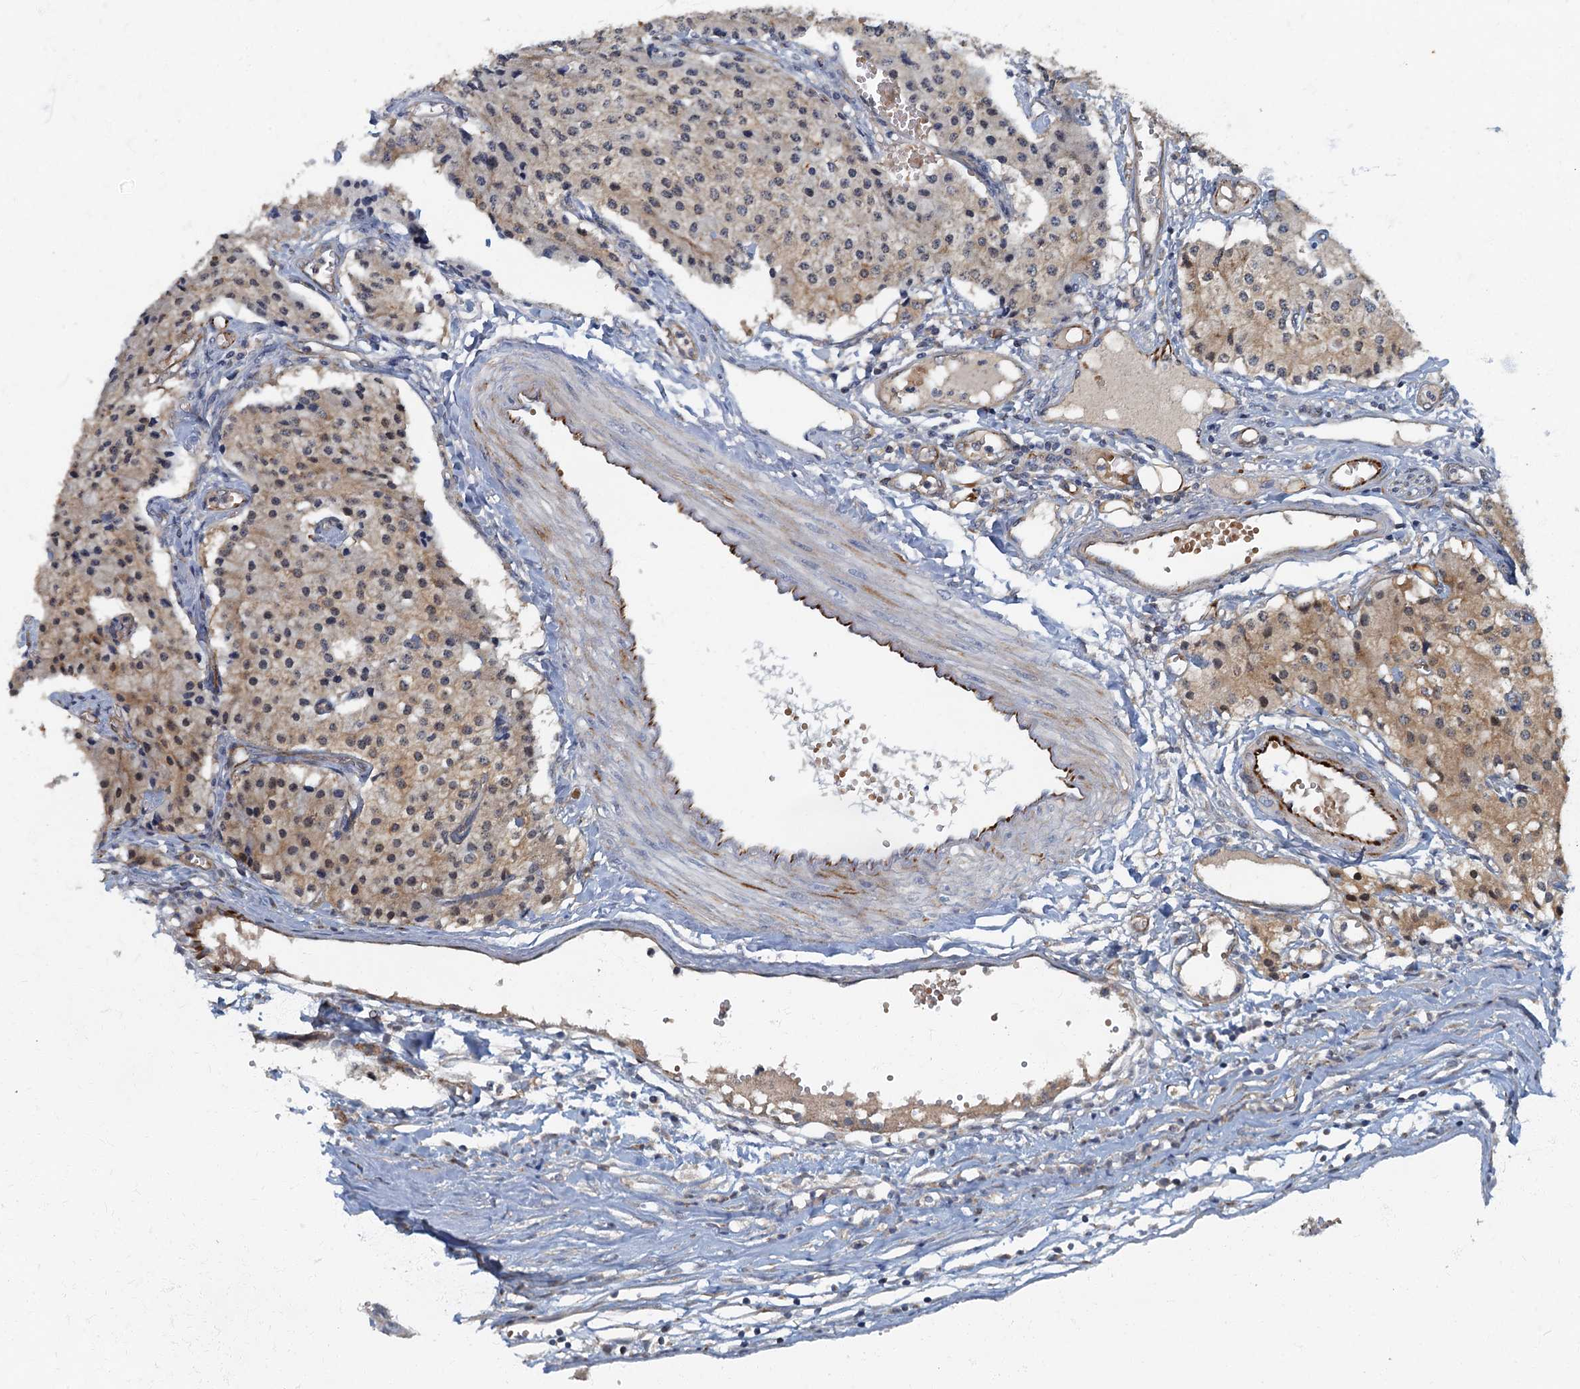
{"staining": {"intensity": "moderate", "quantity": "<25%", "location": "cytoplasmic/membranous,nuclear"}, "tissue": "carcinoid", "cell_type": "Tumor cells", "image_type": "cancer", "snomed": [{"axis": "morphology", "description": "Carcinoid, malignant, NOS"}, {"axis": "topography", "description": "Colon"}], "caption": "An image showing moderate cytoplasmic/membranous and nuclear staining in approximately <25% of tumor cells in carcinoid (malignant), as visualized by brown immunohistochemical staining.", "gene": "ARL11", "patient": {"sex": "female", "age": 52}}